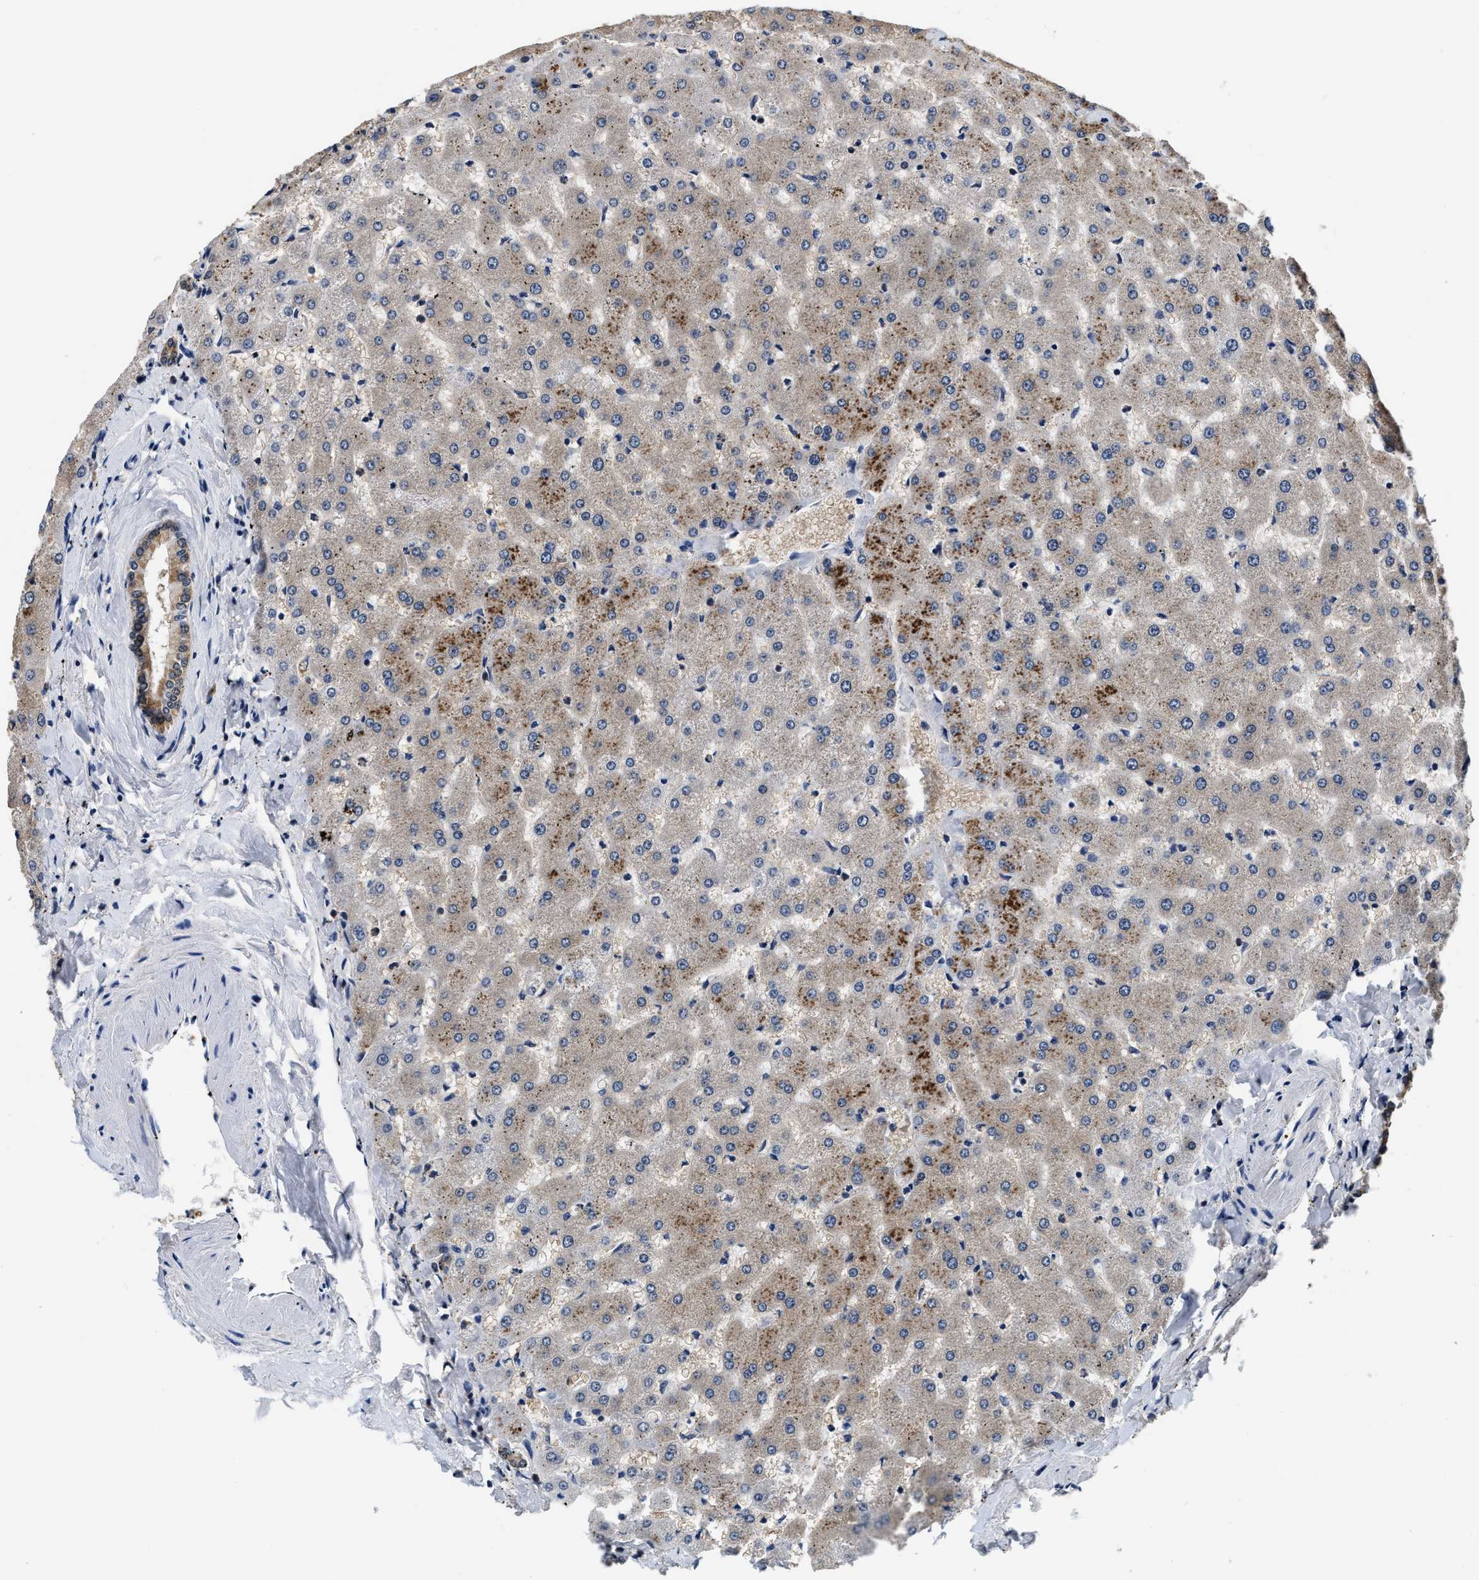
{"staining": {"intensity": "weak", "quantity": ">75%", "location": "cytoplasmic/membranous"}, "tissue": "liver", "cell_type": "Cholangiocytes", "image_type": "normal", "snomed": [{"axis": "morphology", "description": "Normal tissue, NOS"}, {"axis": "topography", "description": "Liver"}], "caption": "Immunohistochemistry (IHC) (DAB) staining of normal human liver demonstrates weak cytoplasmic/membranous protein staining in approximately >75% of cholangiocytes.", "gene": "PHPT1", "patient": {"sex": "female", "age": 63}}